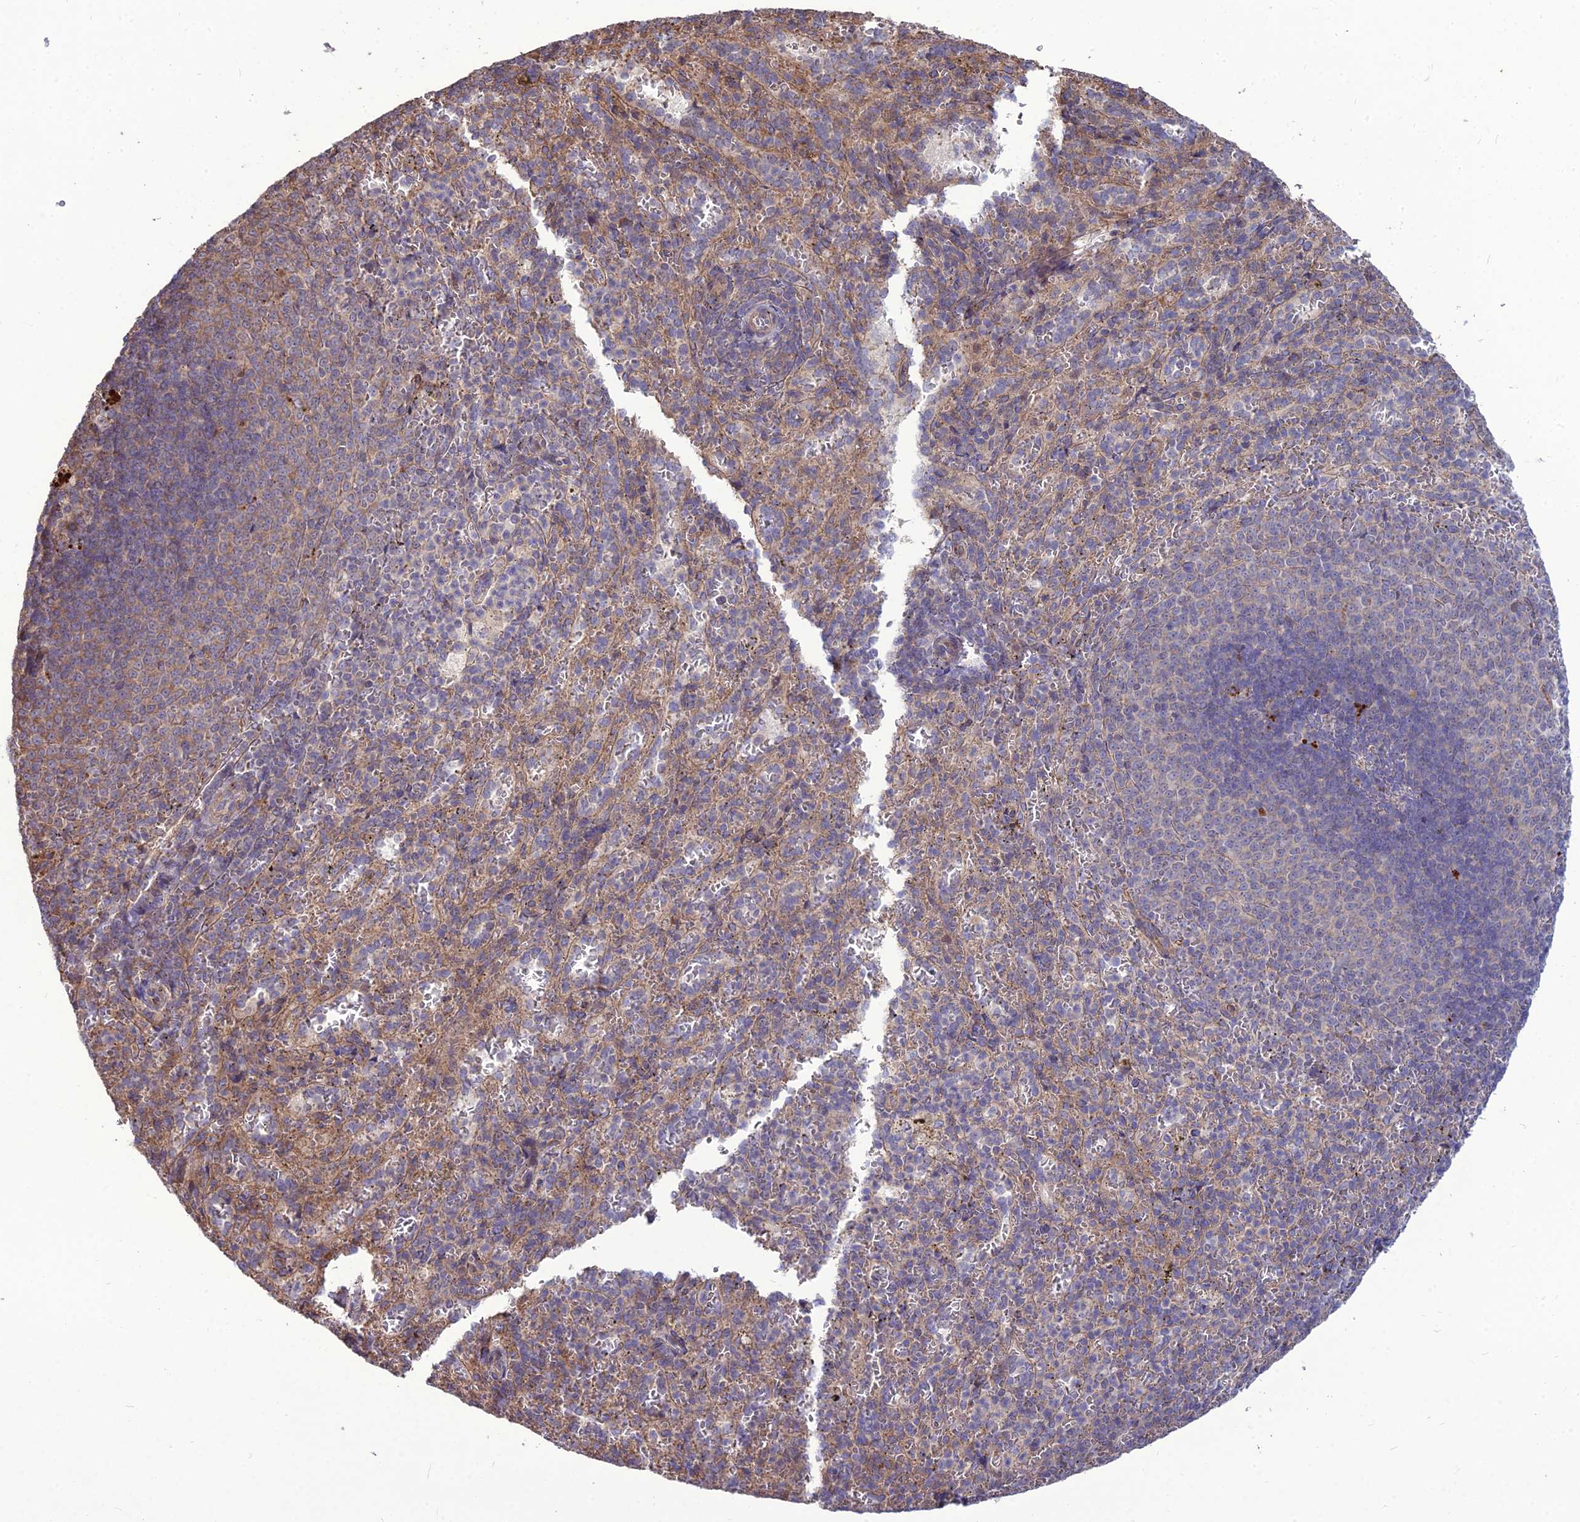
{"staining": {"intensity": "weak", "quantity": "25%-75%", "location": "cytoplasmic/membranous"}, "tissue": "spleen", "cell_type": "Cells in red pulp", "image_type": "normal", "snomed": [{"axis": "morphology", "description": "Normal tissue, NOS"}, {"axis": "topography", "description": "Spleen"}], "caption": "Human spleen stained for a protein (brown) shows weak cytoplasmic/membranous positive staining in about 25%-75% of cells in red pulp.", "gene": "TSPYL2", "patient": {"sex": "female", "age": 21}}